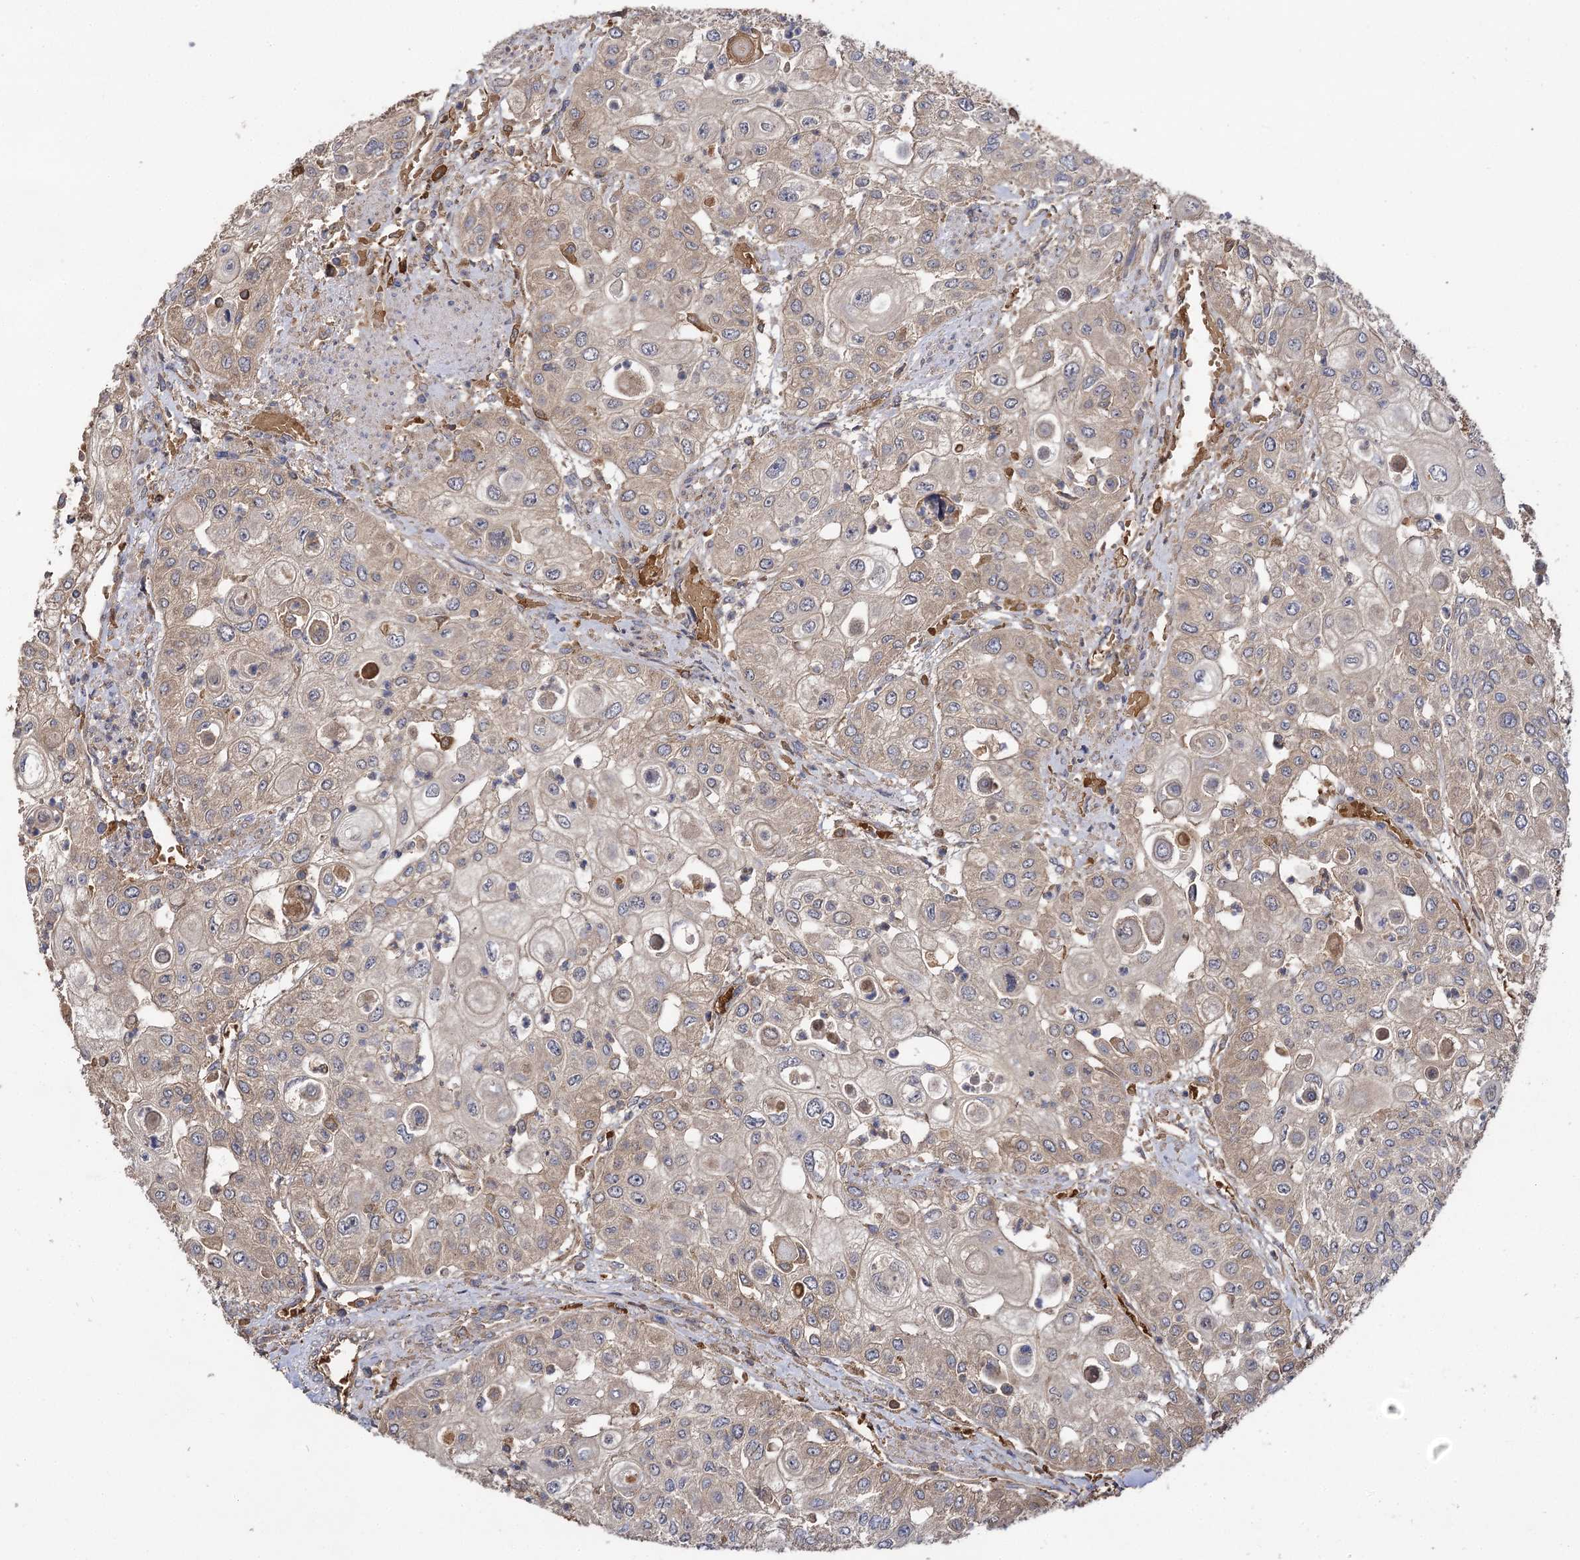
{"staining": {"intensity": "weak", "quantity": "25%-75%", "location": "cytoplasmic/membranous"}, "tissue": "urothelial cancer", "cell_type": "Tumor cells", "image_type": "cancer", "snomed": [{"axis": "morphology", "description": "Urothelial carcinoma, High grade"}, {"axis": "topography", "description": "Urinary bladder"}], "caption": "Protein expression by immunohistochemistry exhibits weak cytoplasmic/membranous expression in about 25%-75% of tumor cells in high-grade urothelial carcinoma.", "gene": "USP50", "patient": {"sex": "female", "age": 79}}